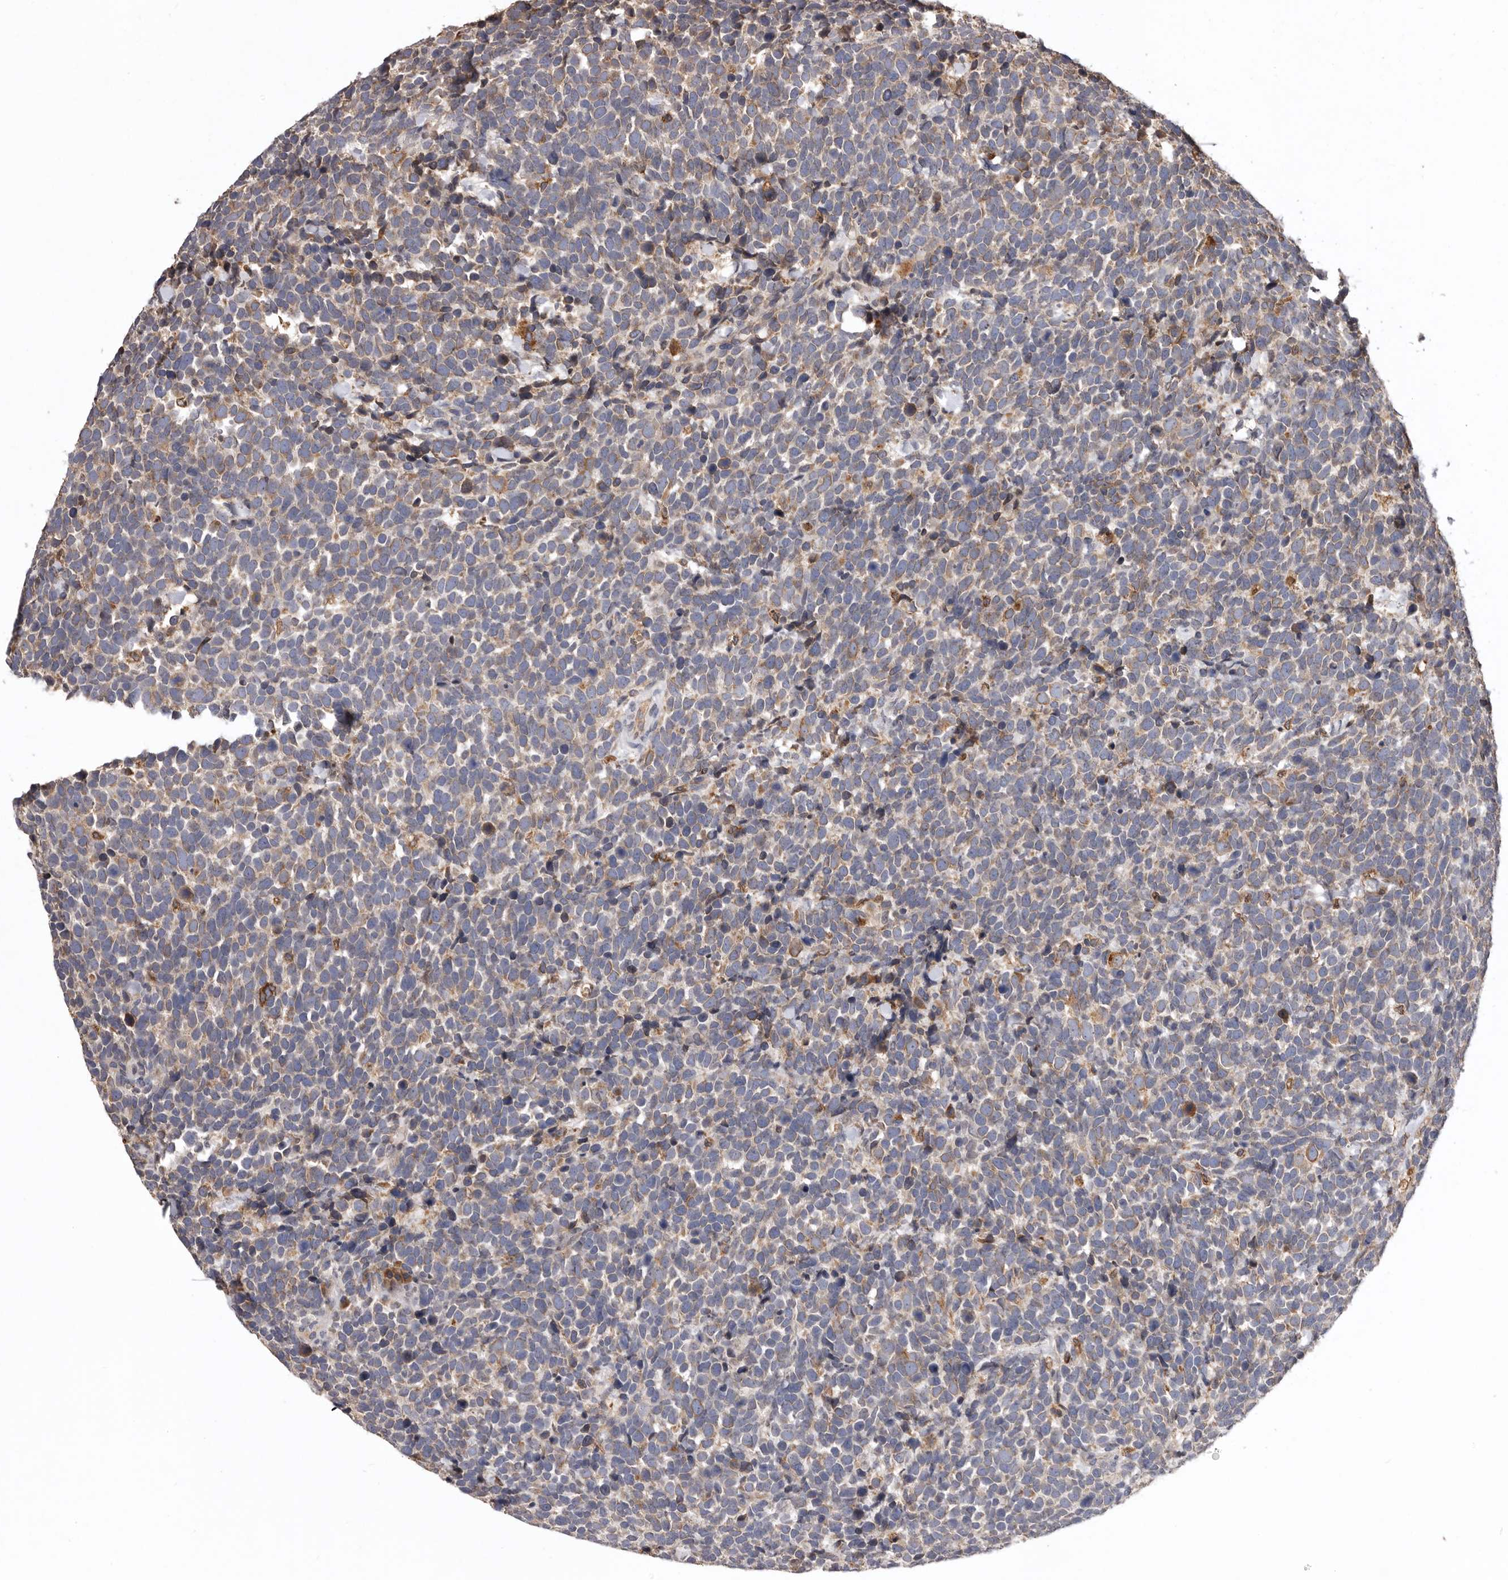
{"staining": {"intensity": "weak", "quantity": "25%-75%", "location": "cytoplasmic/membranous"}, "tissue": "urothelial cancer", "cell_type": "Tumor cells", "image_type": "cancer", "snomed": [{"axis": "morphology", "description": "Urothelial carcinoma, High grade"}, {"axis": "topography", "description": "Urinary bladder"}], "caption": "An immunohistochemistry histopathology image of tumor tissue is shown. Protein staining in brown labels weak cytoplasmic/membranous positivity in high-grade urothelial carcinoma within tumor cells. The protein of interest is shown in brown color, while the nuclei are stained blue.", "gene": "INKA2", "patient": {"sex": "female", "age": 82}}